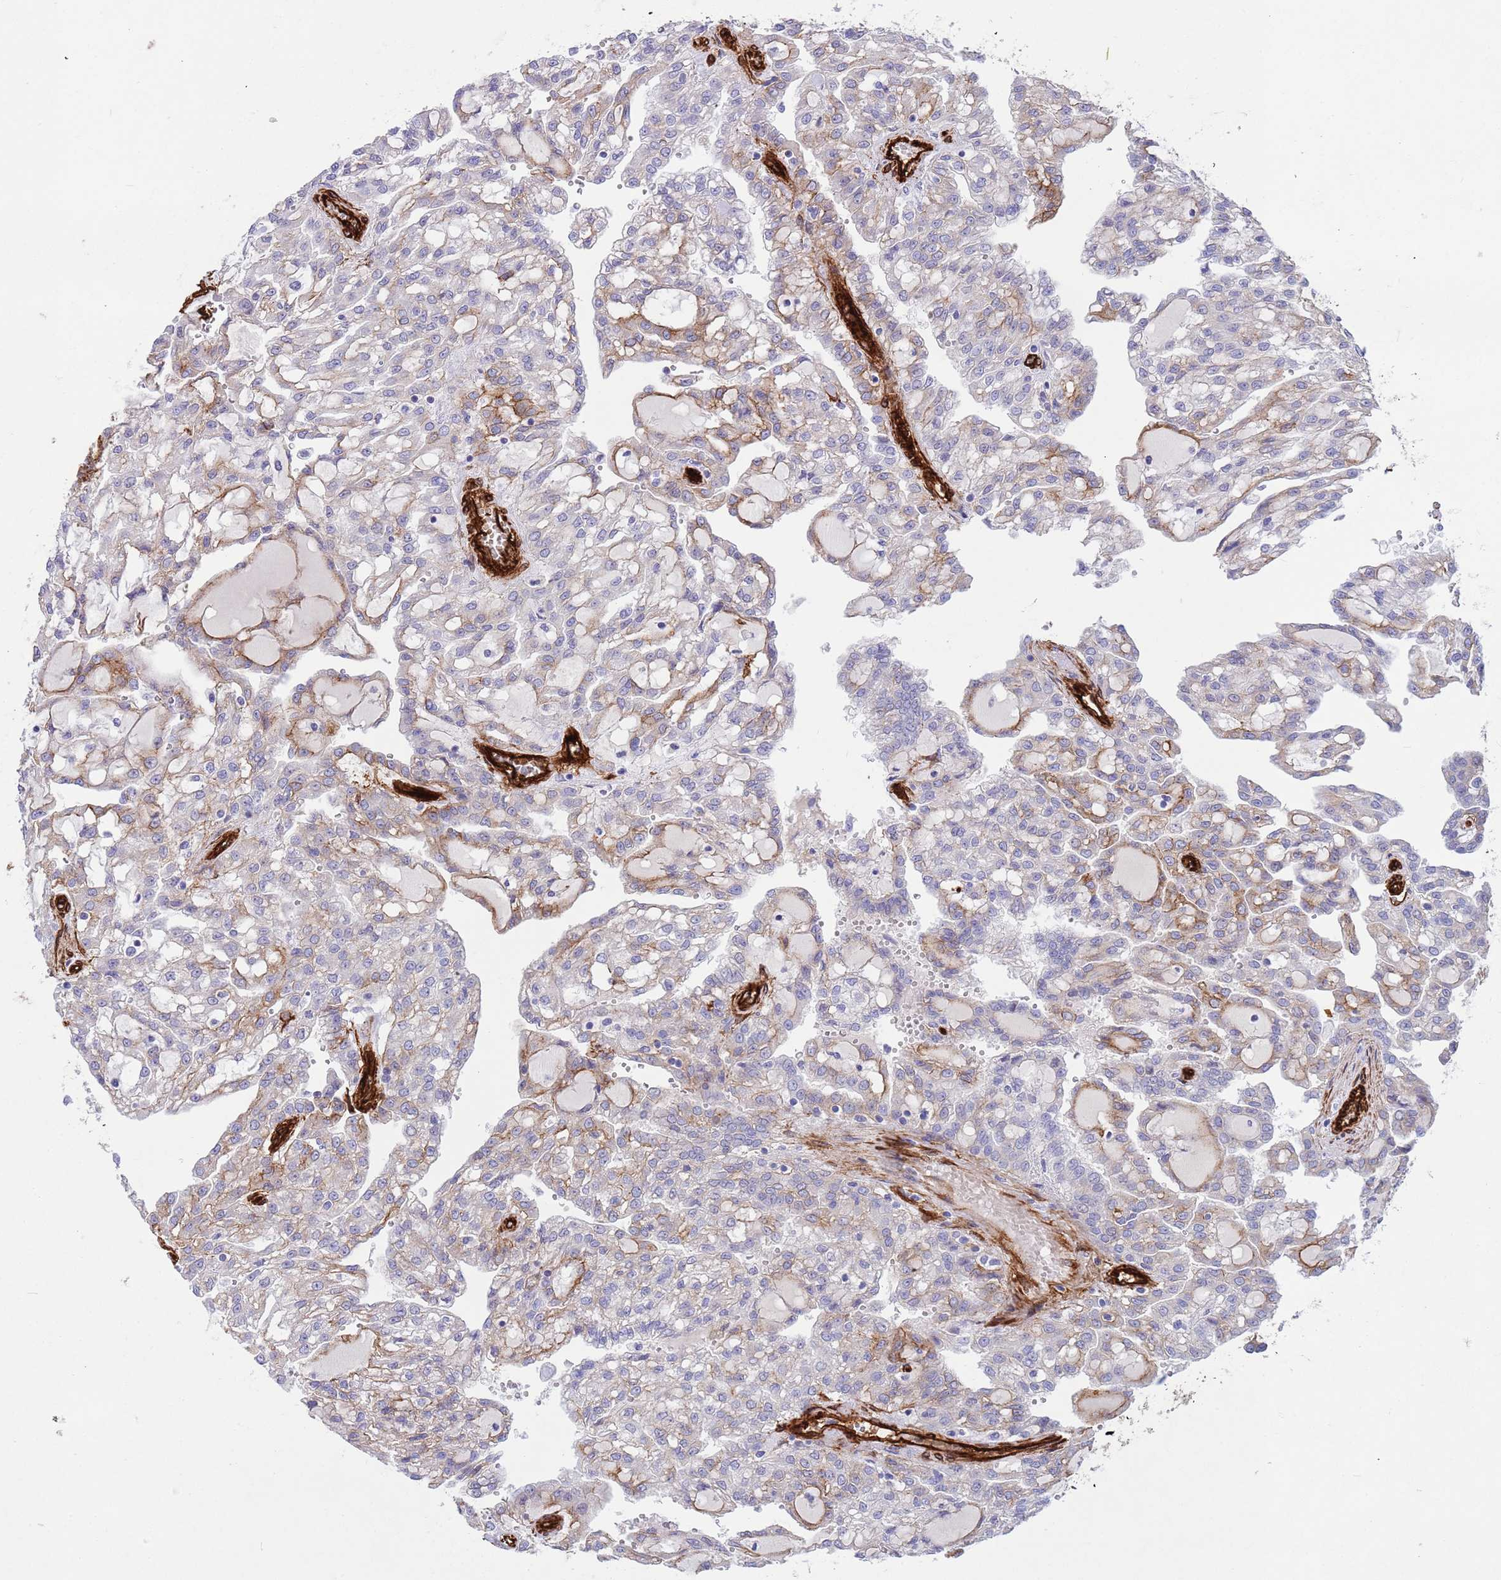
{"staining": {"intensity": "weak", "quantity": "<25%", "location": "cytoplasmic/membranous"}, "tissue": "renal cancer", "cell_type": "Tumor cells", "image_type": "cancer", "snomed": [{"axis": "morphology", "description": "Adenocarcinoma, NOS"}, {"axis": "topography", "description": "Kidney"}], "caption": "Immunohistochemical staining of human renal cancer demonstrates no significant expression in tumor cells. (DAB immunohistochemistry visualized using brightfield microscopy, high magnification).", "gene": "CAV2", "patient": {"sex": "male", "age": 63}}